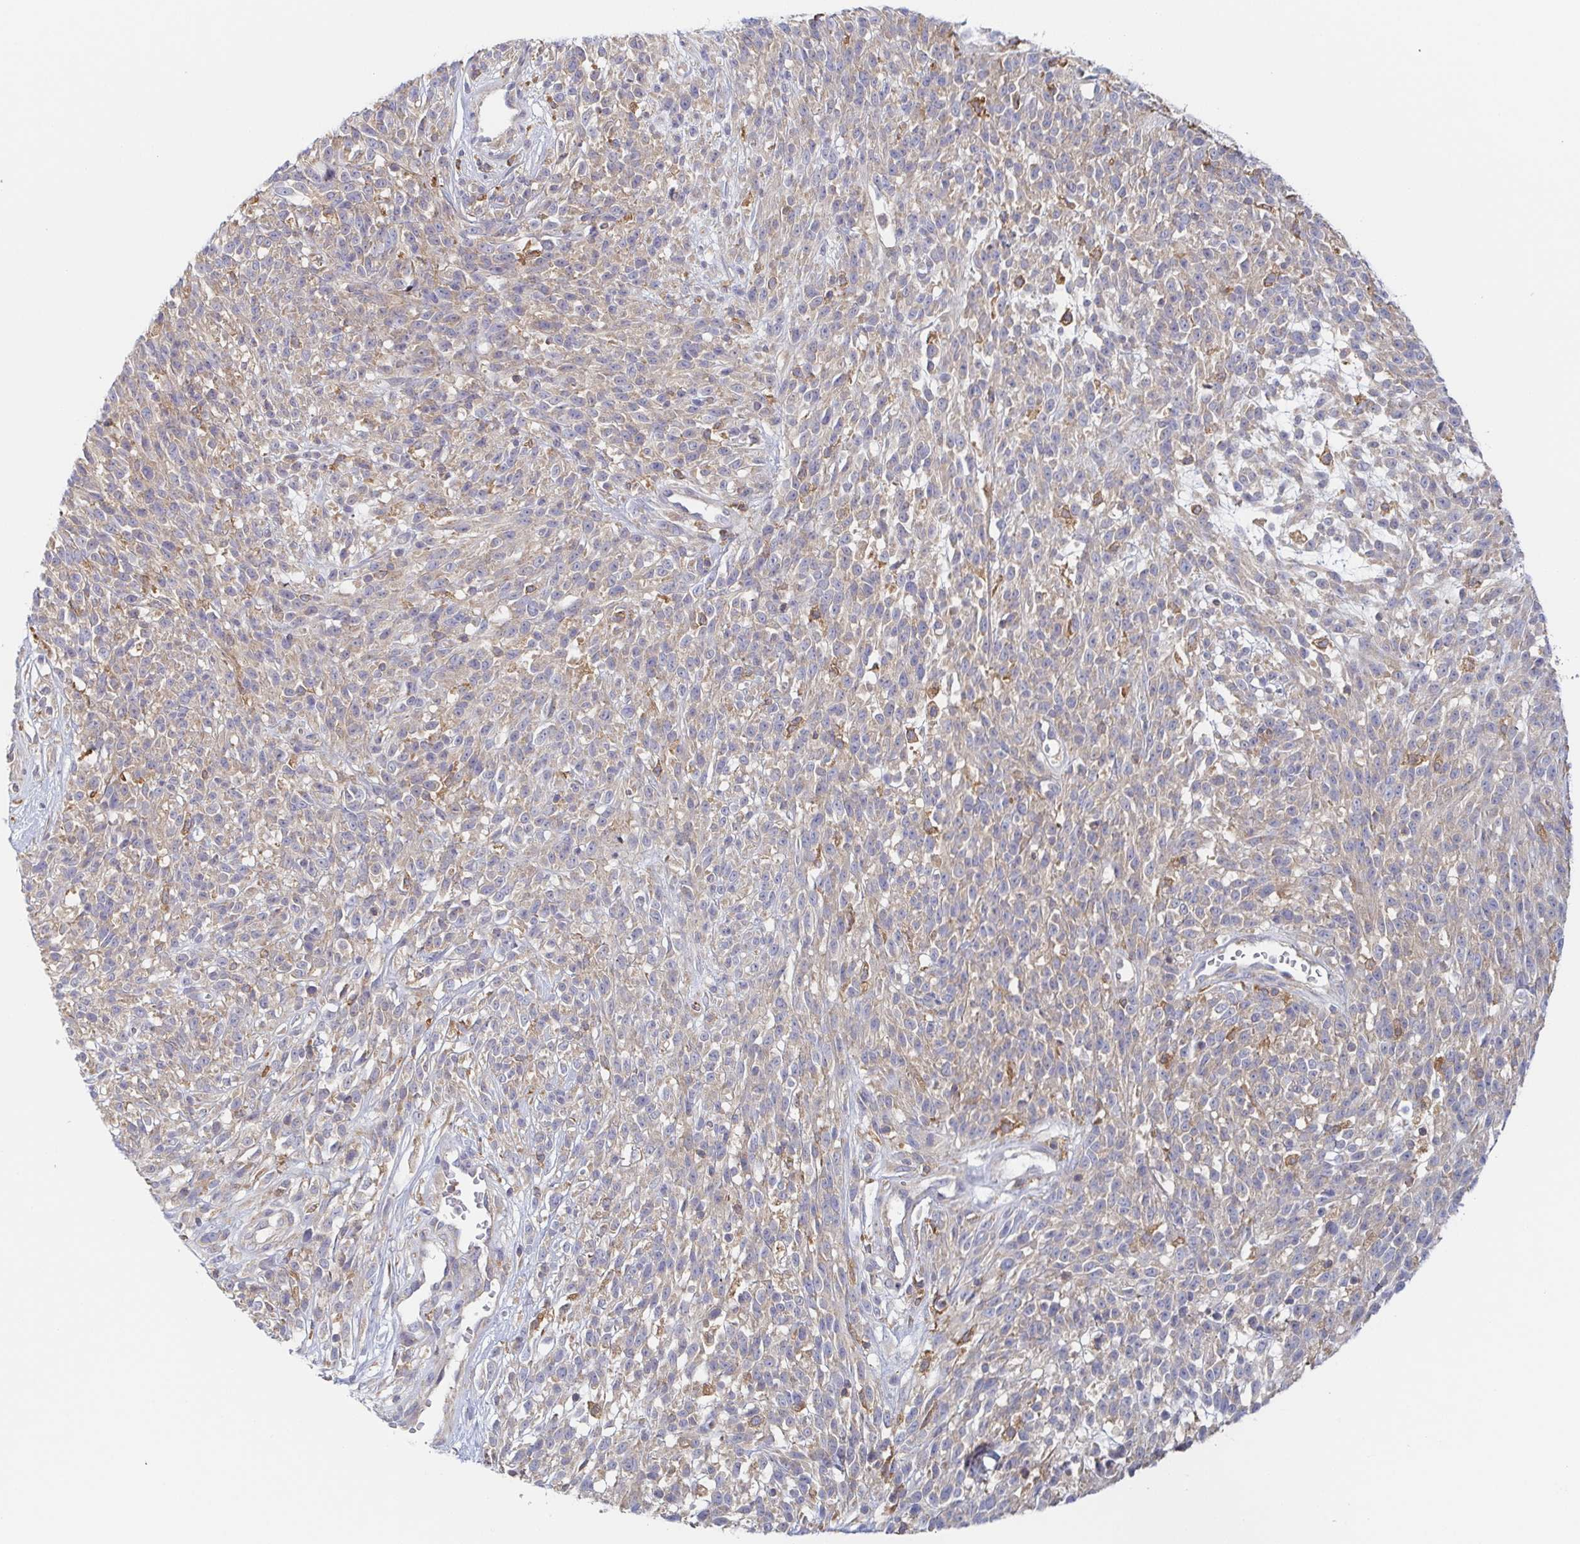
{"staining": {"intensity": "weak", "quantity": "25%-75%", "location": "cytoplasmic/membranous"}, "tissue": "melanoma", "cell_type": "Tumor cells", "image_type": "cancer", "snomed": [{"axis": "morphology", "description": "Malignant melanoma, NOS"}, {"axis": "topography", "description": "Skin"}, {"axis": "topography", "description": "Skin of trunk"}], "caption": "Melanoma stained with DAB immunohistochemistry (IHC) shows low levels of weak cytoplasmic/membranous staining in about 25%-75% of tumor cells.", "gene": "TUFT1", "patient": {"sex": "male", "age": 74}}